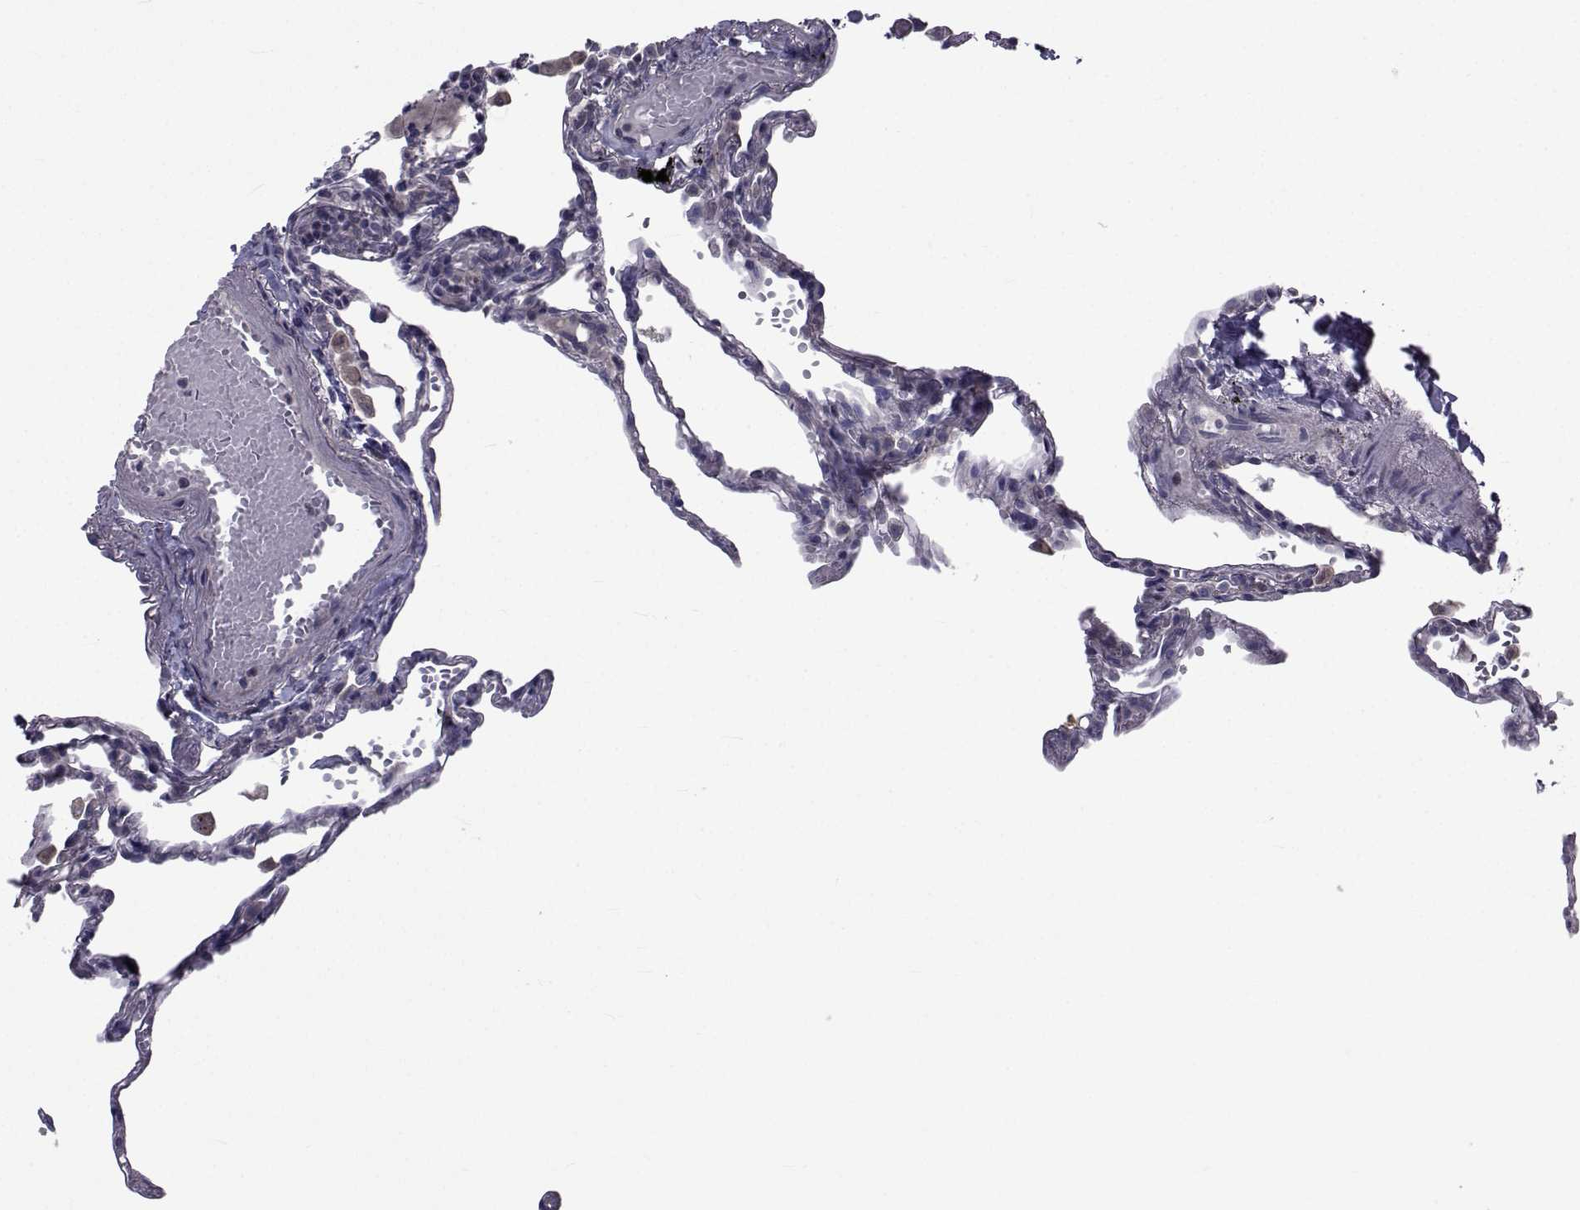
{"staining": {"intensity": "negative", "quantity": "none", "location": "none"}, "tissue": "lung", "cell_type": "Alveolar cells", "image_type": "normal", "snomed": [{"axis": "morphology", "description": "Normal tissue, NOS"}, {"axis": "topography", "description": "Lung"}], "caption": "High power microscopy histopathology image of an immunohistochemistry (IHC) histopathology image of benign lung, revealing no significant positivity in alveolar cells.", "gene": "SLC30A10", "patient": {"sex": "male", "age": 78}}